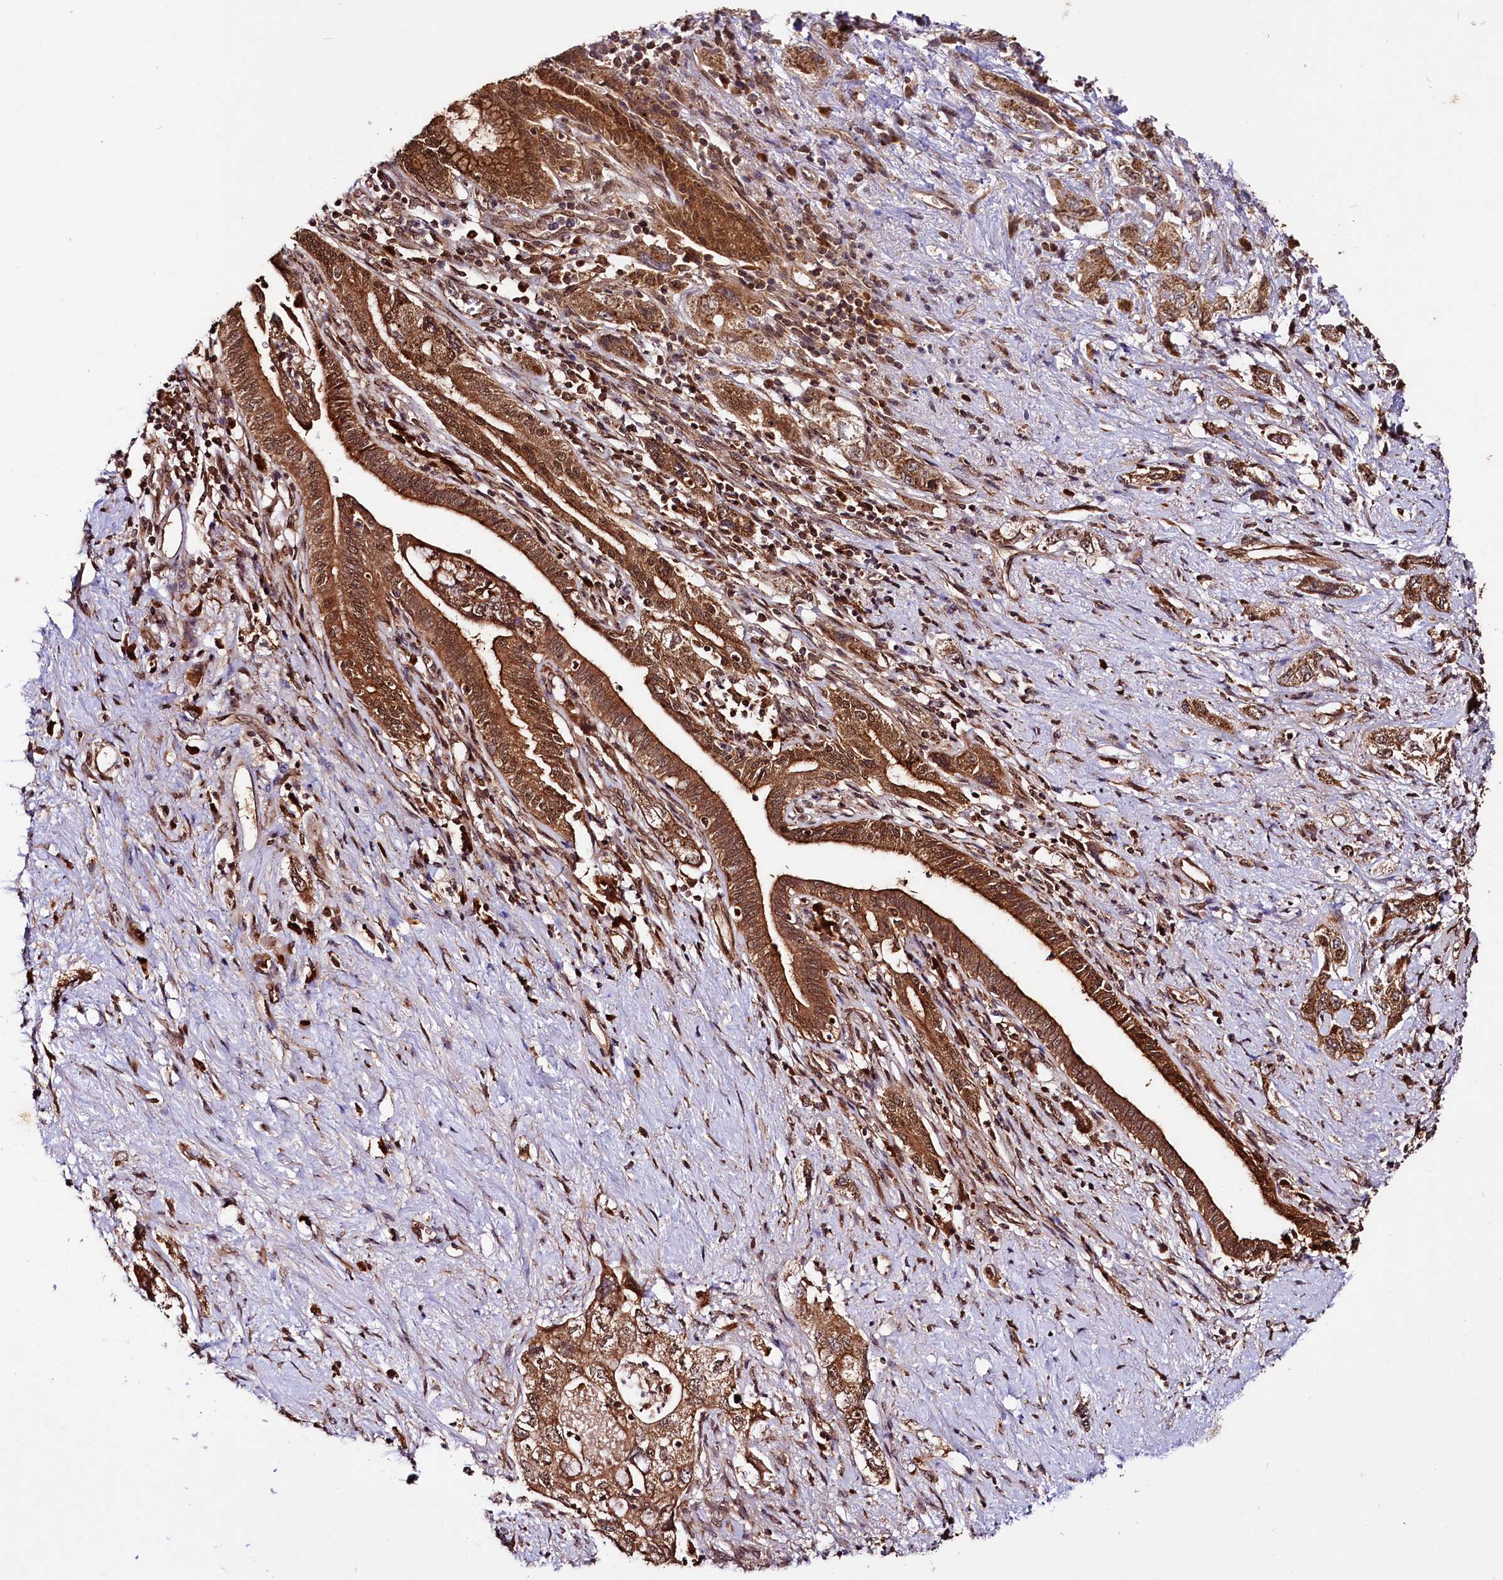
{"staining": {"intensity": "strong", "quantity": ">75%", "location": "cytoplasmic/membranous,nuclear"}, "tissue": "pancreatic cancer", "cell_type": "Tumor cells", "image_type": "cancer", "snomed": [{"axis": "morphology", "description": "Adenocarcinoma, NOS"}, {"axis": "topography", "description": "Pancreas"}], "caption": "IHC of pancreatic cancer (adenocarcinoma) demonstrates high levels of strong cytoplasmic/membranous and nuclear expression in approximately >75% of tumor cells.", "gene": "UBE3A", "patient": {"sex": "female", "age": 73}}